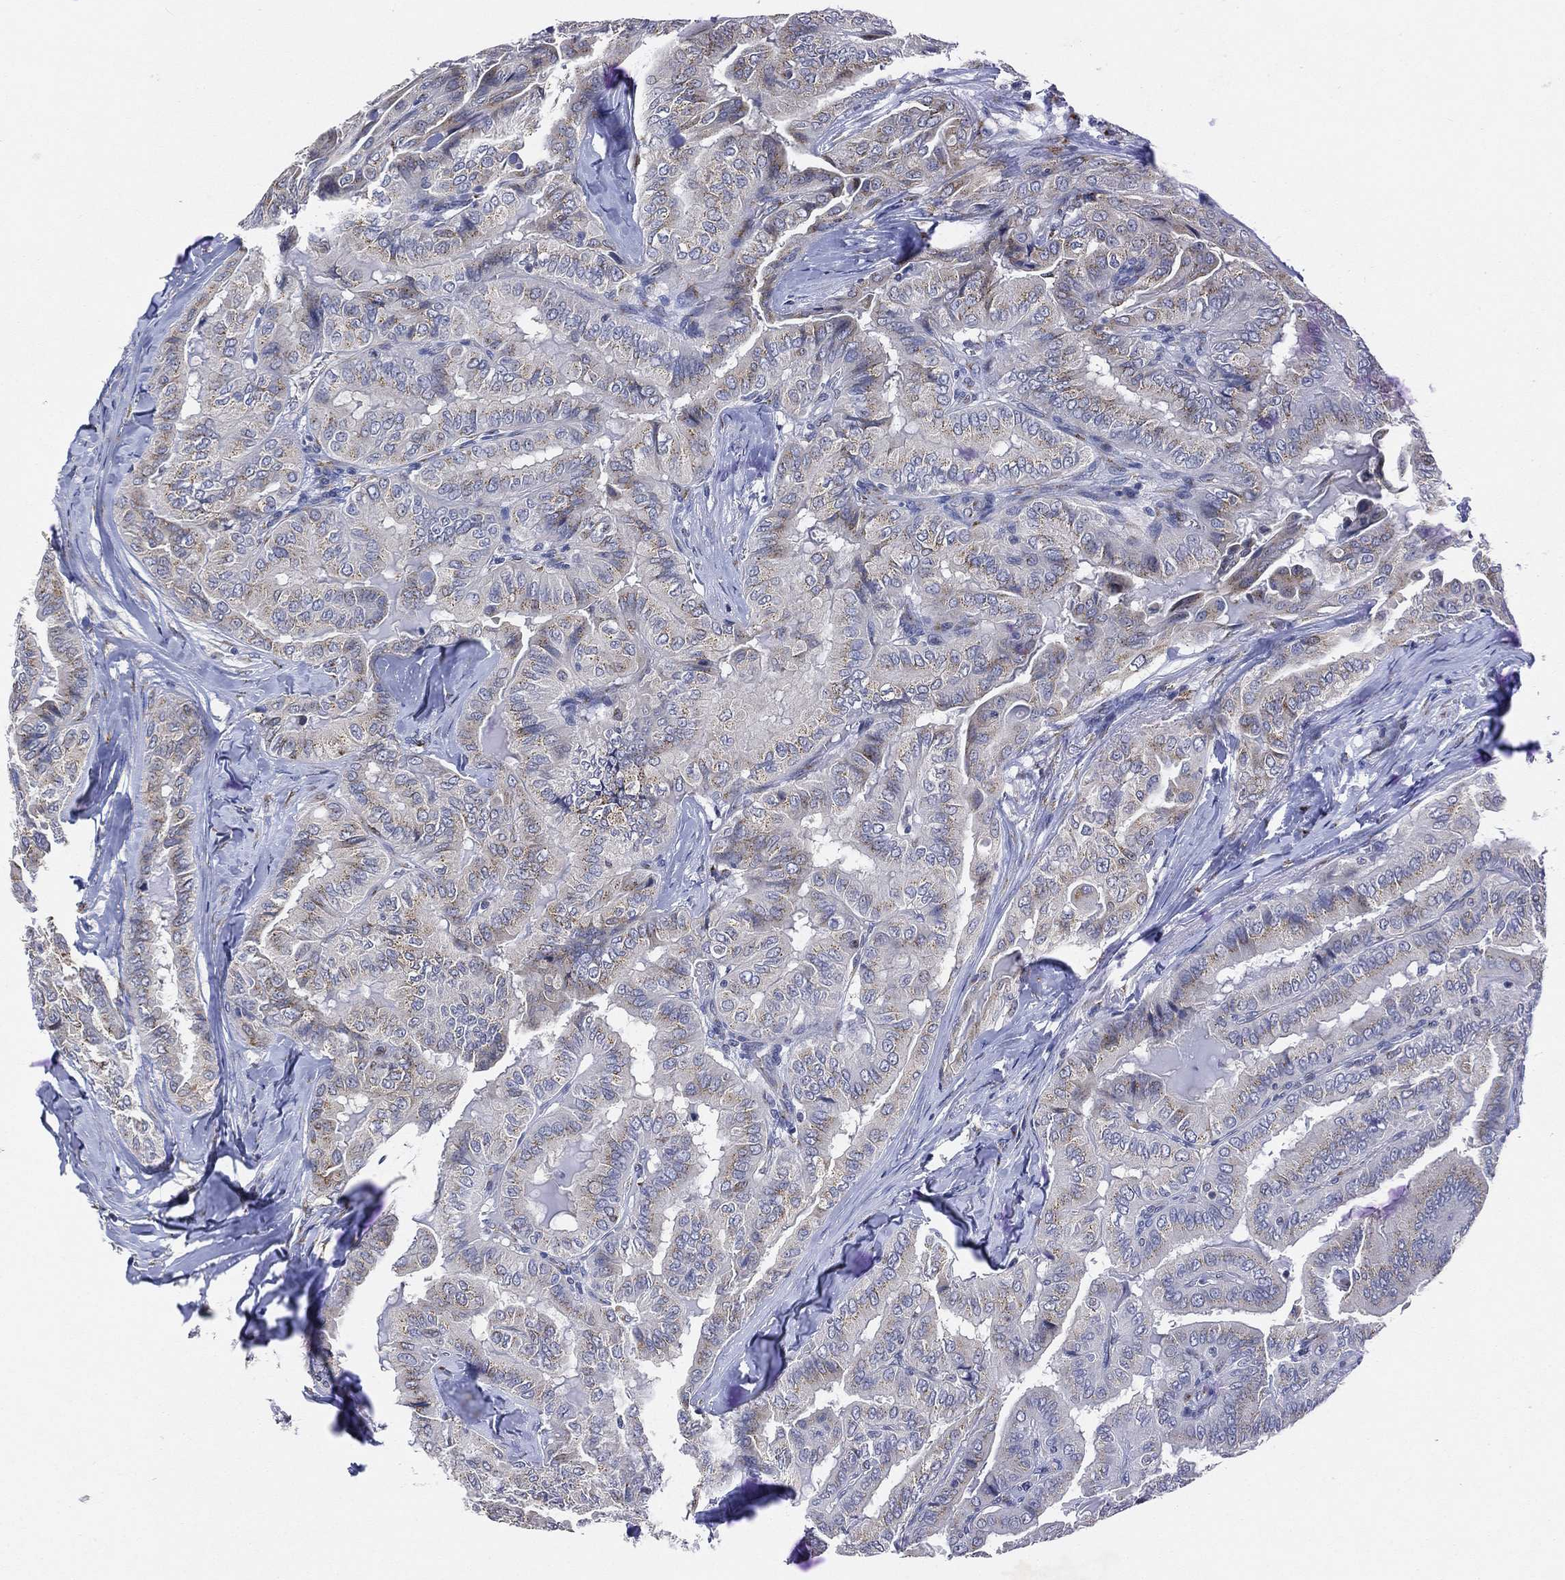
{"staining": {"intensity": "moderate", "quantity": "<25%", "location": "cytoplasmic/membranous"}, "tissue": "thyroid cancer", "cell_type": "Tumor cells", "image_type": "cancer", "snomed": [{"axis": "morphology", "description": "Papillary adenocarcinoma, NOS"}, {"axis": "topography", "description": "Thyroid gland"}], "caption": "Thyroid cancer stained for a protein (brown) demonstrates moderate cytoplasmic/membranous positive staining in about <25% of tumor cells.", "gene": "TICAM1", "patient": {"sex": "female", "age": 68}}